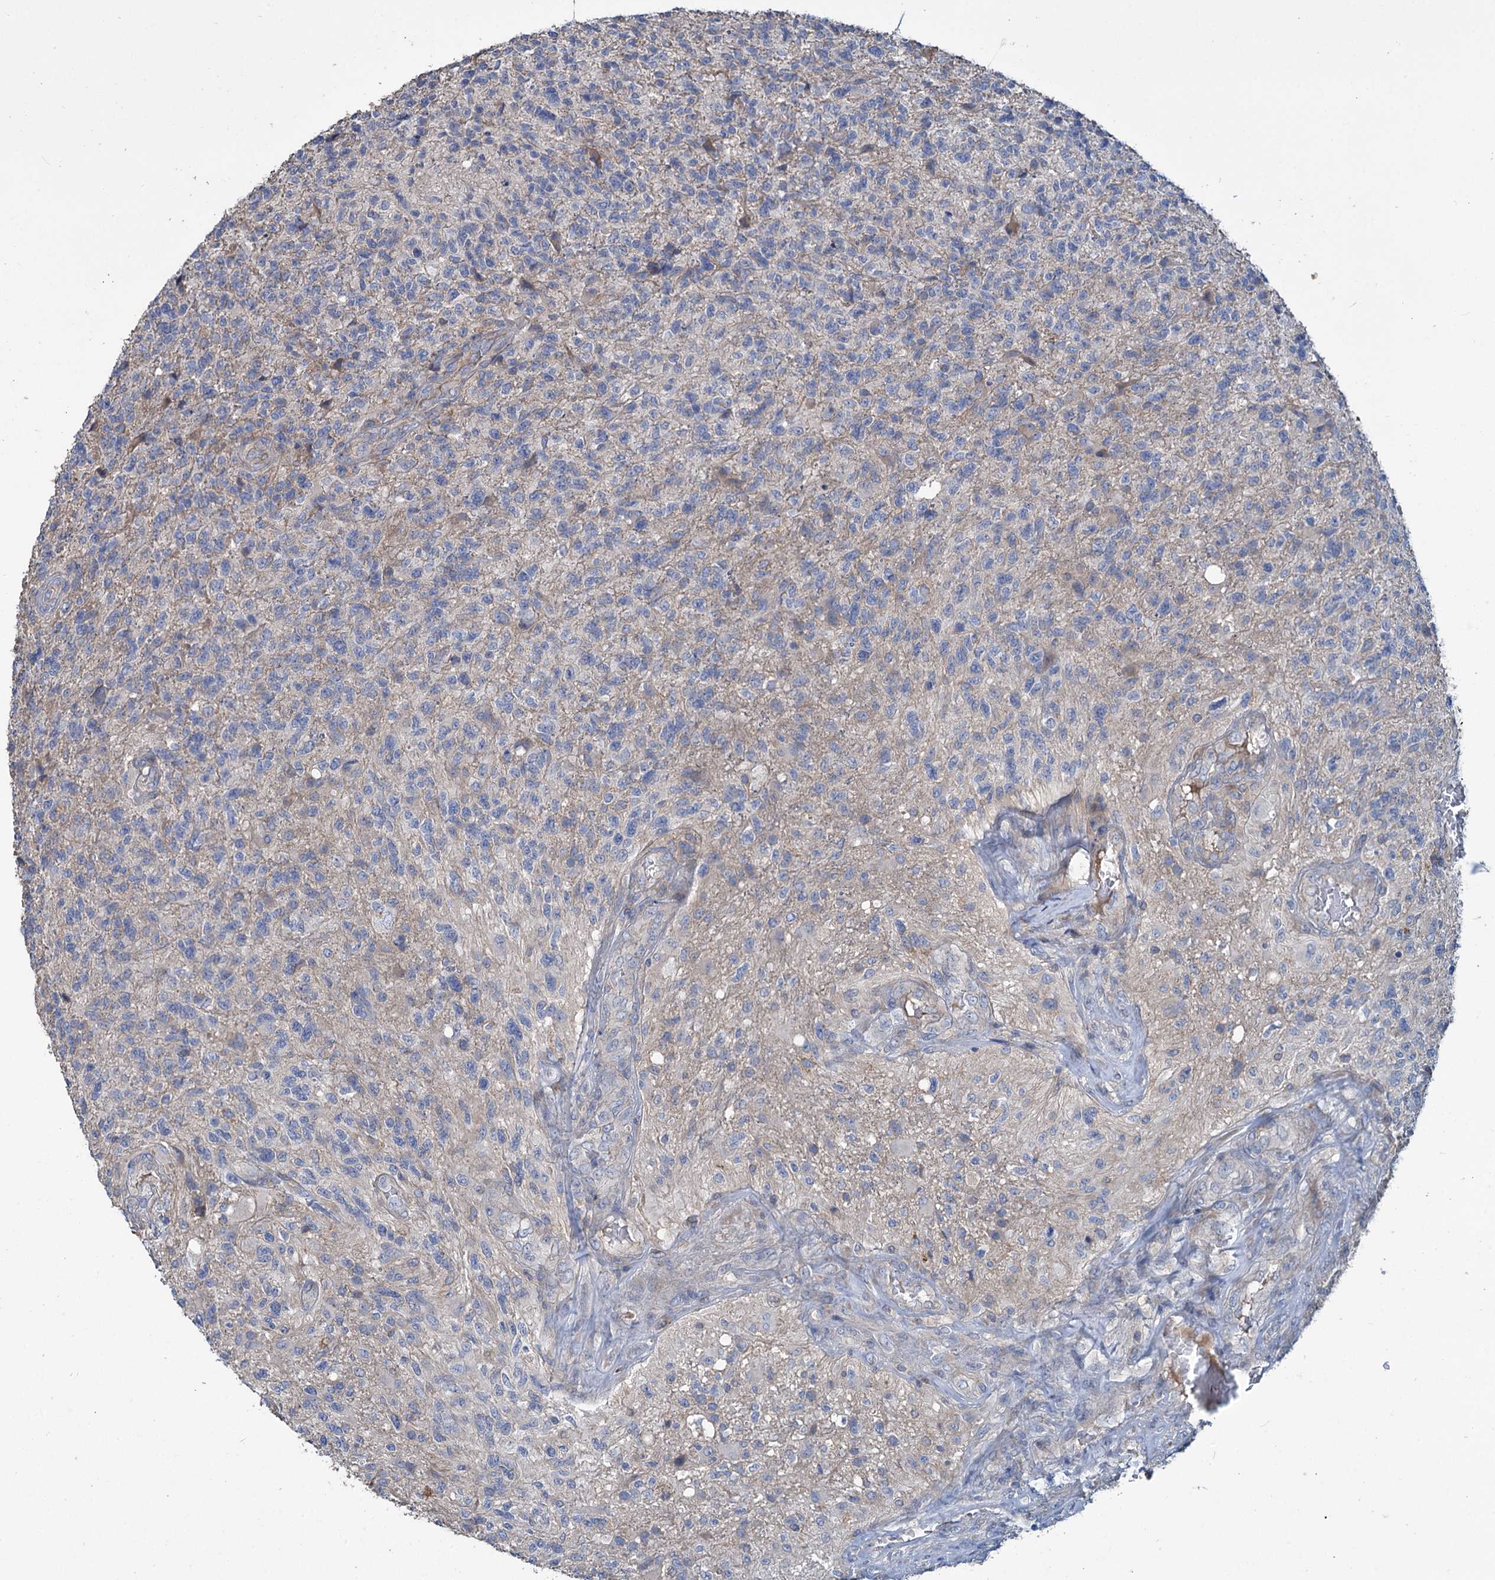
{"staining": {"intensity": "negative", "quantity": "none", "location": "none"}, "tissue": "glioma", "cell_type": "Tumor cells", "image_type": "cancer", "snomed": [{"axis": "morphology", "description": "Glioma, malignant, High grade"}, {"axis": "topography", "description": "Brain"}], "caption": "The immunohistochemistry (IHC) histopathology image has no significant positivity in tumor cells of malignant high-grade glioma tissue.", "gene": "URAD", "patient": {"sex": "male", "age": 56}}